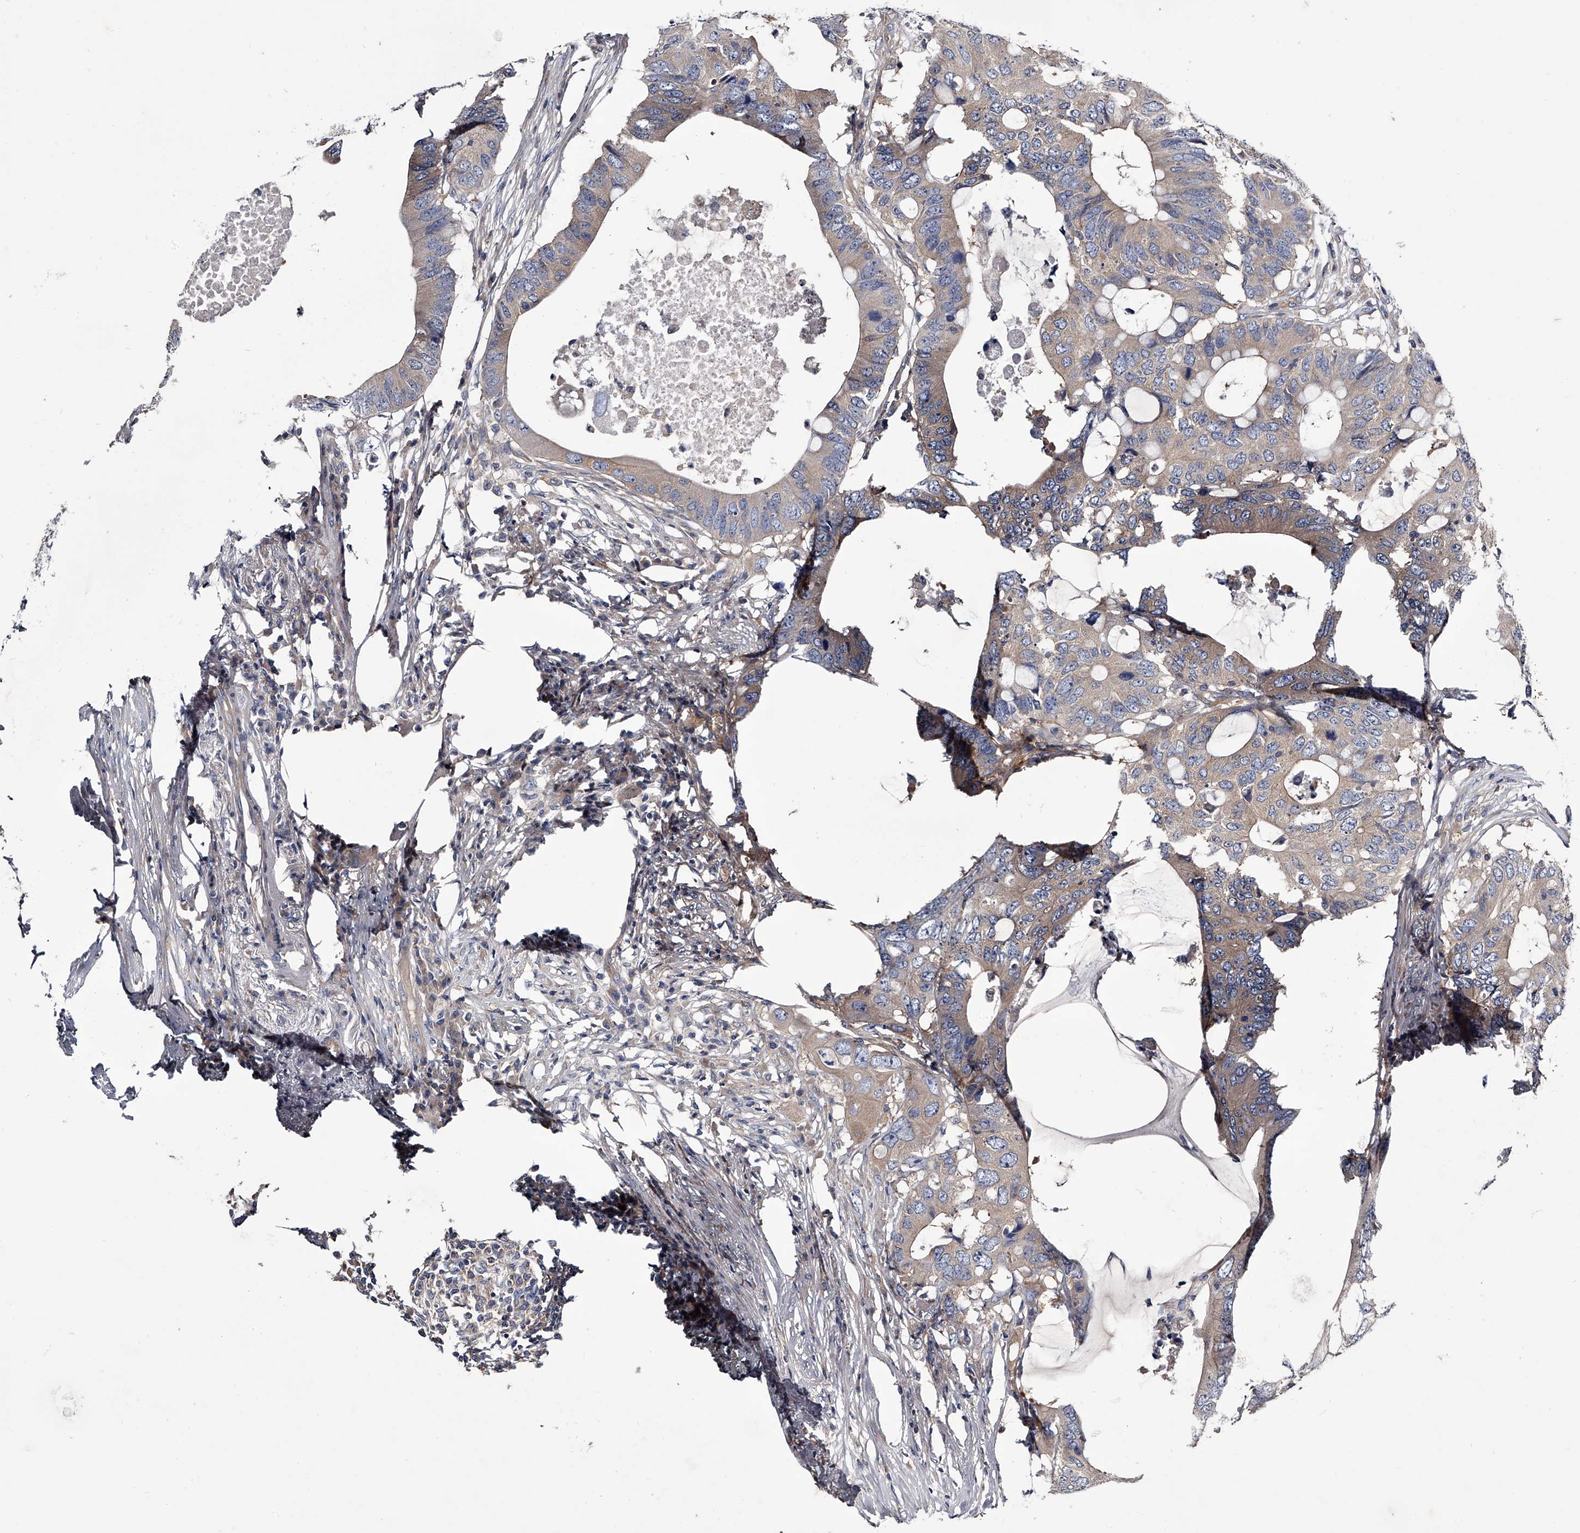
{"staining": {"intensity": "weak", "quantity": ">75%", "location": "cytoplasmic/membranous"}, "tissue": "colorectal cancer", "cell_type": "Tumor cells", "image_type": "cancer", "snomed": [{"axis": "morphology", "description": "Adenocarcinoma, NOS"}, {"axis": "topography", "description": "Colon"}], "caption": "This is a photomicrograph of IHC staining of colorectal cancer, which shows weak positivity in the cytoplasmic/membranous of tumor cells.", "gene": "GAPVD1", "patient": {"sex": "male", "age": 71}}